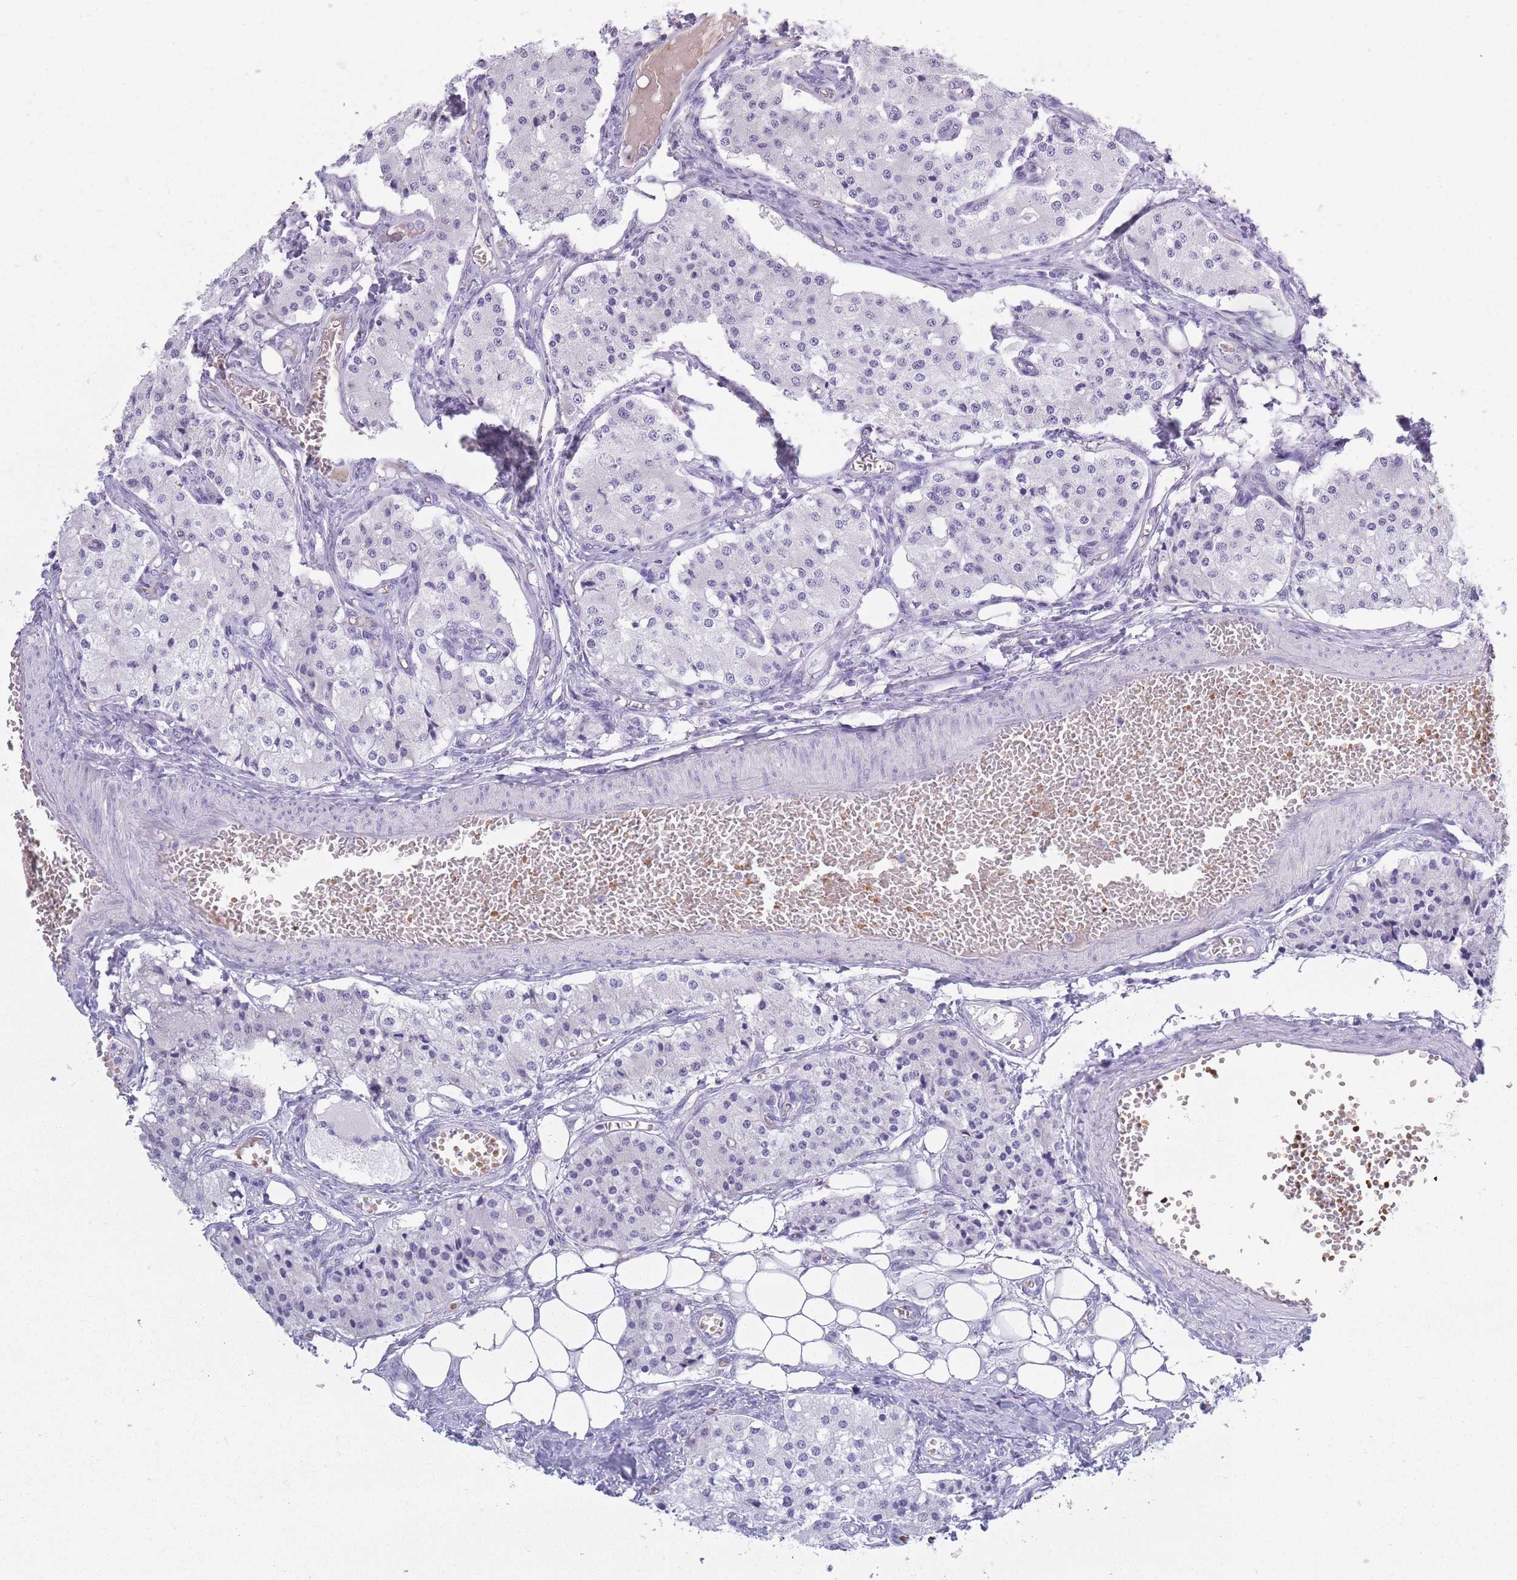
{"staining": {"intensity": "negative", "quantity": "none", "location": "none"}, "tissue": "carcinoid", "cell_type": "Tumor cells", "image_type": "cancer", "snomed": [{"axis": "morphology", "description": "Carcinoid, malignant, NOS"}, {"axis": "topography", "description": "Colon"}], "caption": "Tumor cells show no significant staining in carcinoid (malignant). Brightfield microscopy of immunohistochemistry (IHC) stained with DAB (3,3'-diaminobenzidine) (brown) and hematoxylin (blue), captured at high magnification.", "gene": "OR7C1", "patient": {"sex": "female", "age": 52}}